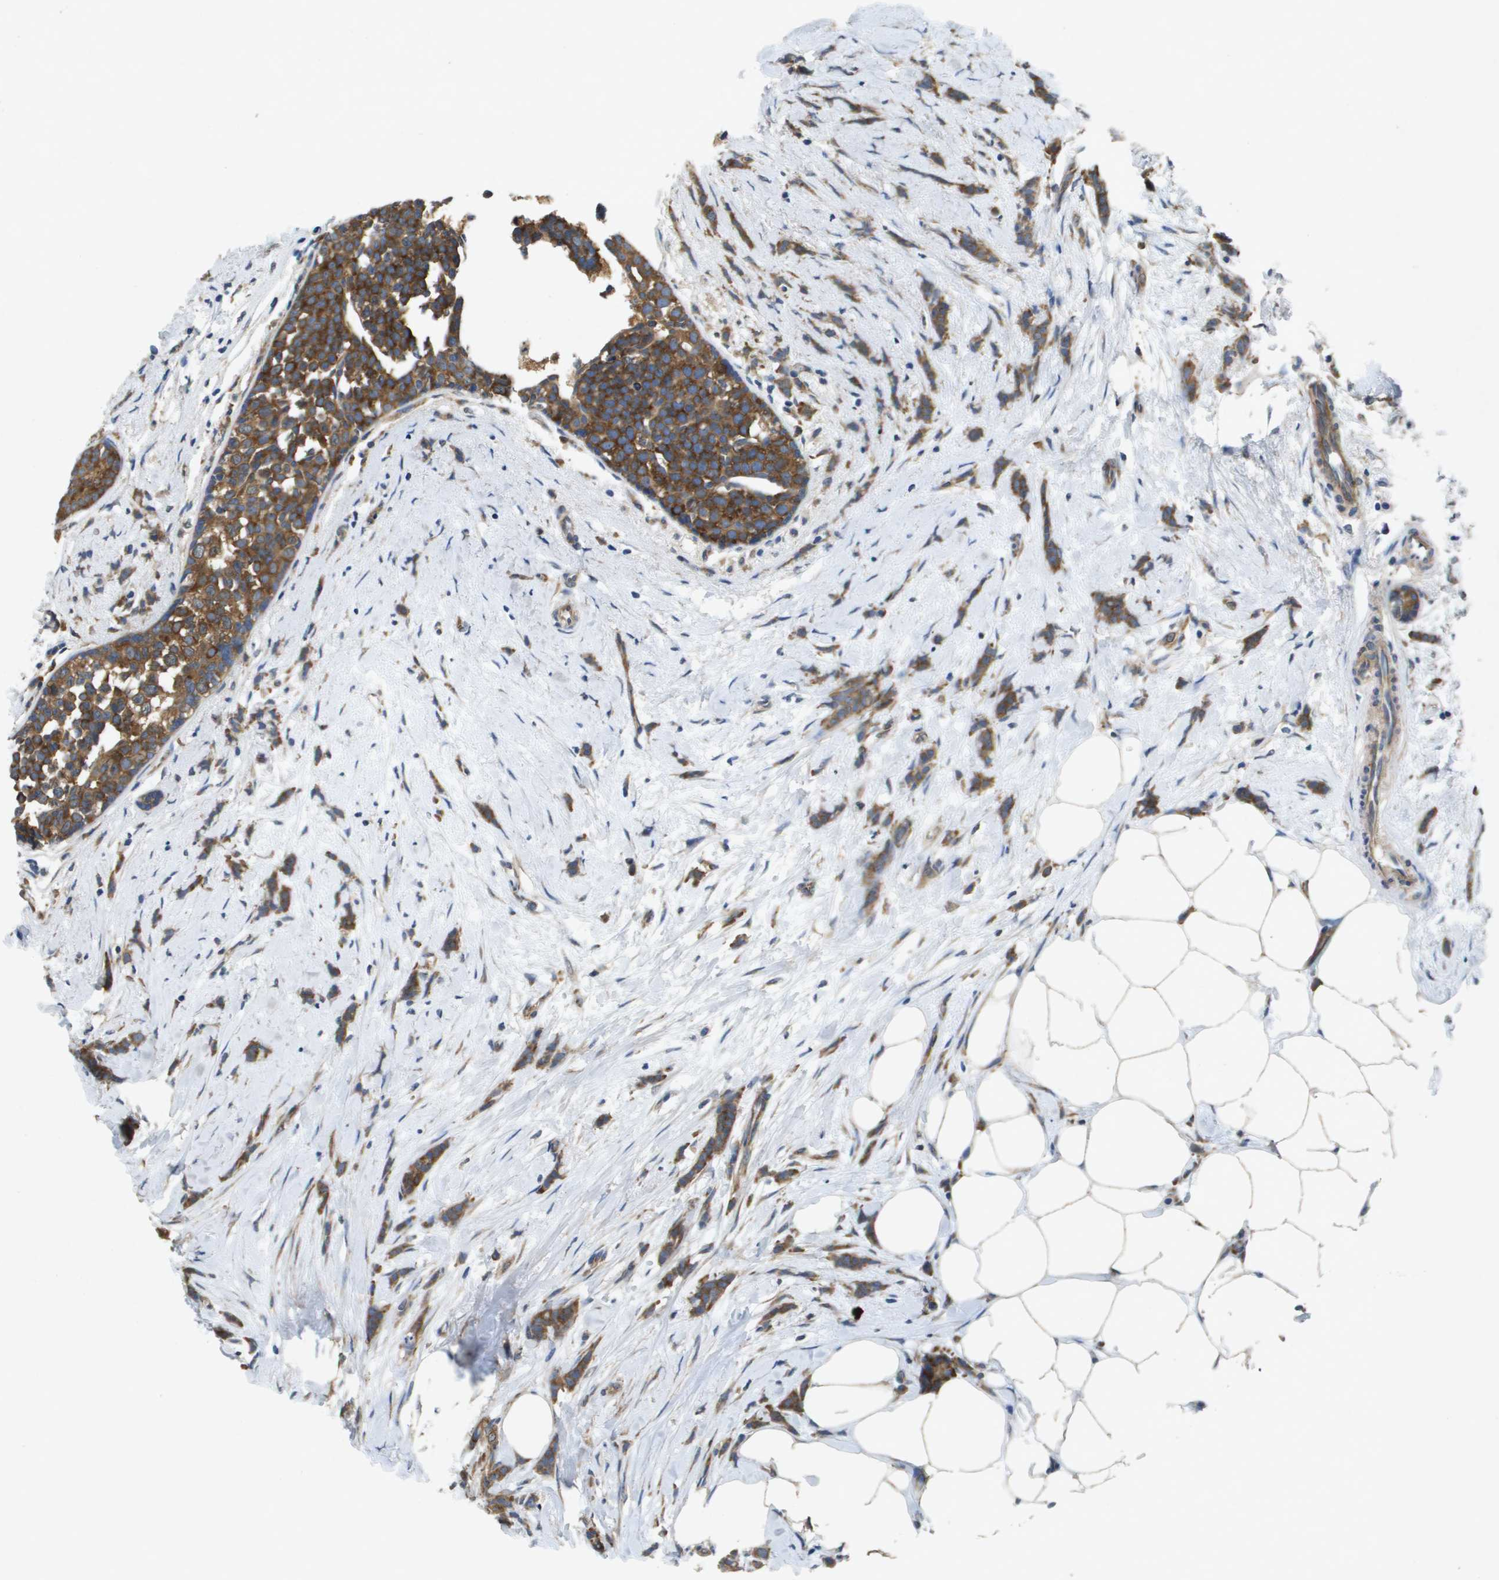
{"staining": {"intensity": "strong", "quantity": ">75%", "location": "cytoplasmic/membranous"}, "tissue": "breast cancer", "cell_type": "Tumor cells", "image_type": "cancer", "snomed": [{"axis": "morphology", "description": "Lobular carcinoma, in situ"}, {"axis": "morphology", "description": "Lobular carcinoma"}, {"axis": "topography", "description": "Breast"}], "caption": "This is a photomicrograph of immunohistochemistry (IHC) staining of breast cancer, which shows strong expression in the cytoplasmic/membranous of tumor cells.", "gene": "PTPRT", "patient": {"sex": "female", "age": 41}}